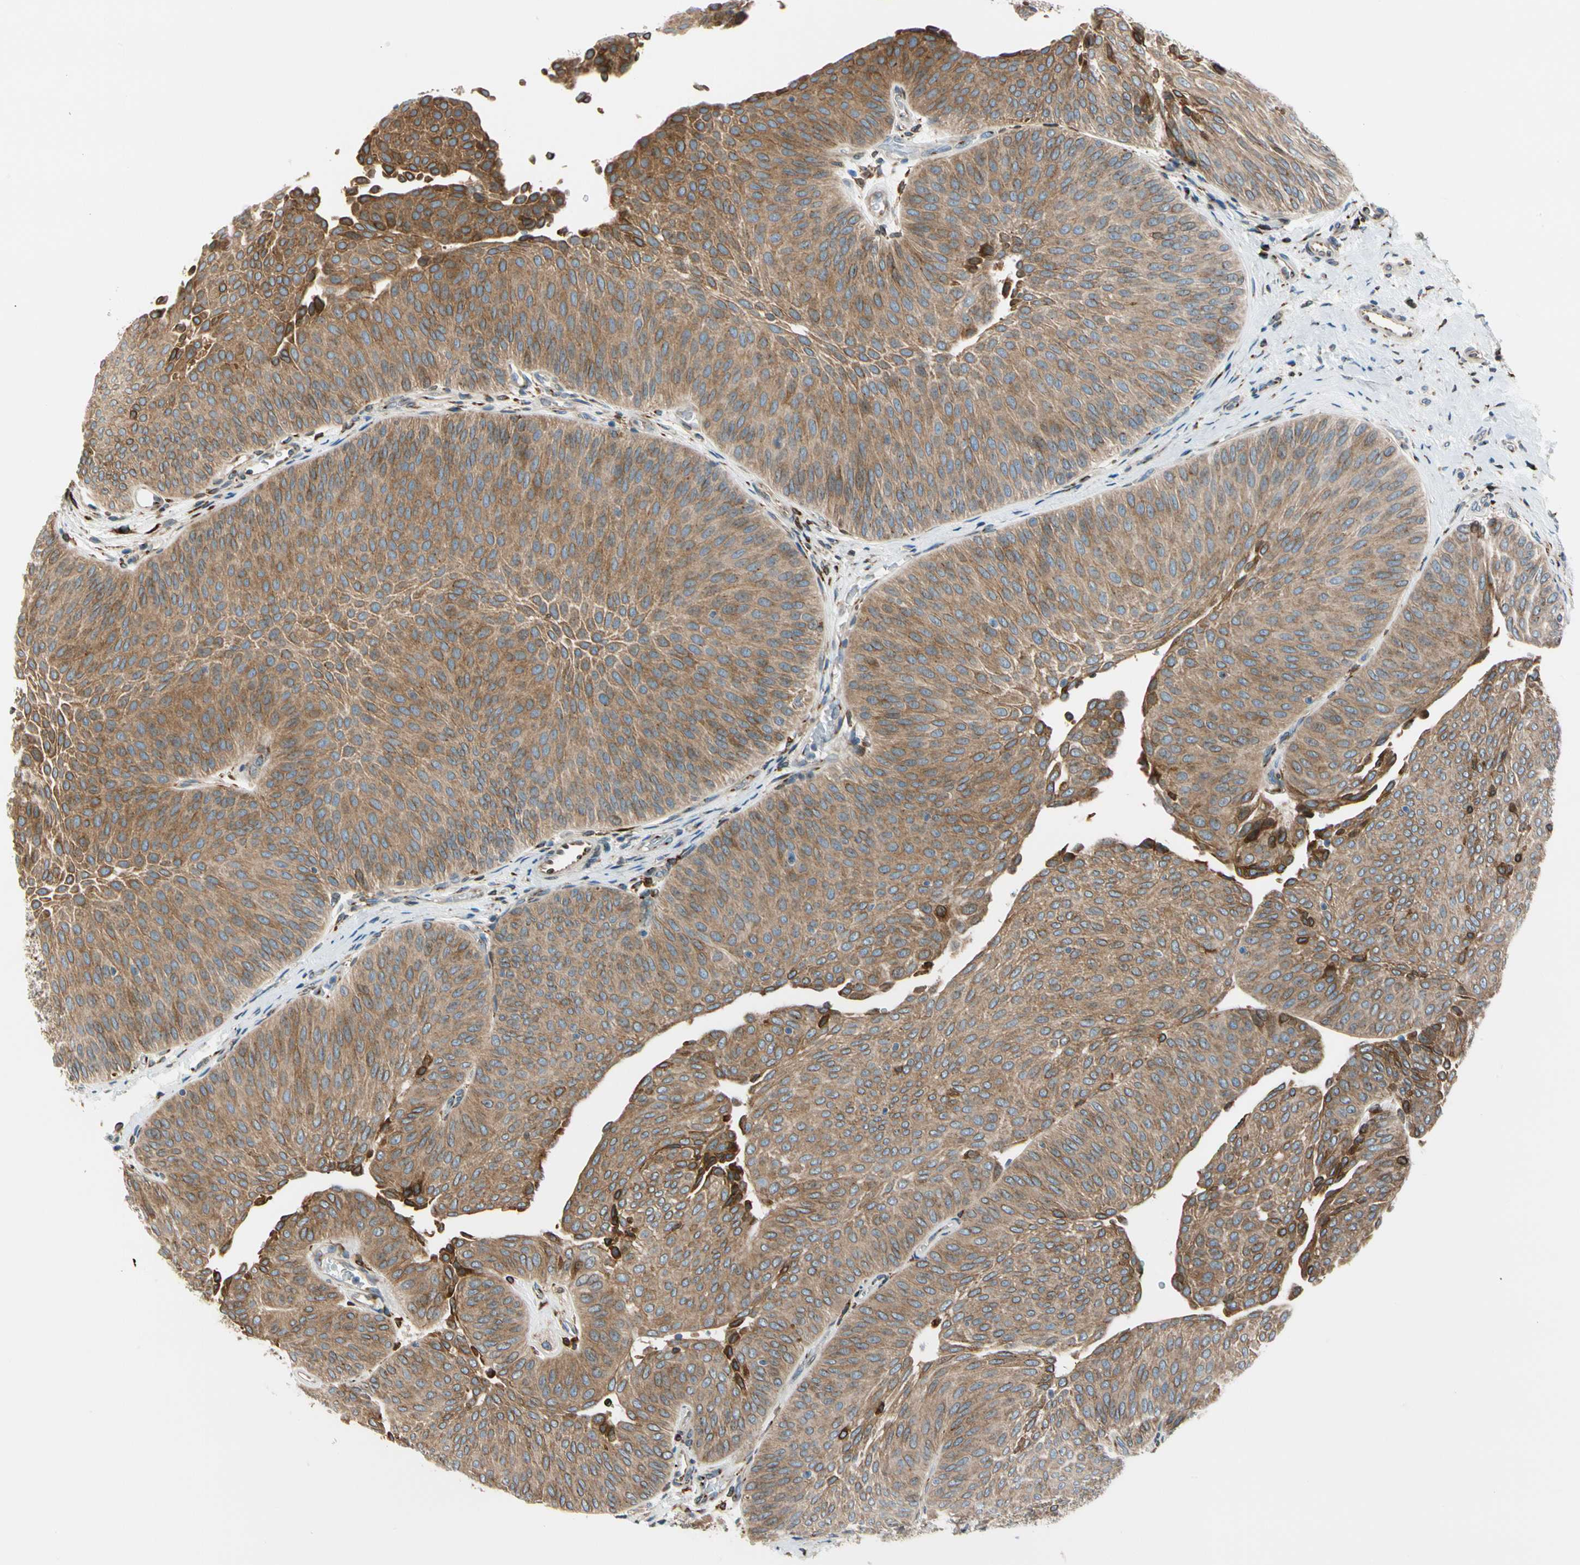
{"staining": {"intensity": "moderate", "quantity": ">75%", "location": "cytoplasmic/membranous"}, "tissue": "urothelial cancer", "cell_type": "Tumor cells", "image_type": "cancer", "snomed": [{"axis": "morphology", "description": "Urothelial carcinoma, Low grade"}, {"axis": "topography", "description": "Urinary bladder"}], "caption": "Immunohistochemical staining of human urothelial cancer exhibits moderate cytoplasmic/membranous protein positivity in approximately >75% of tumor cells.", "gene": "NUCB1", "patient": {"sex": "female", "age": 60}}